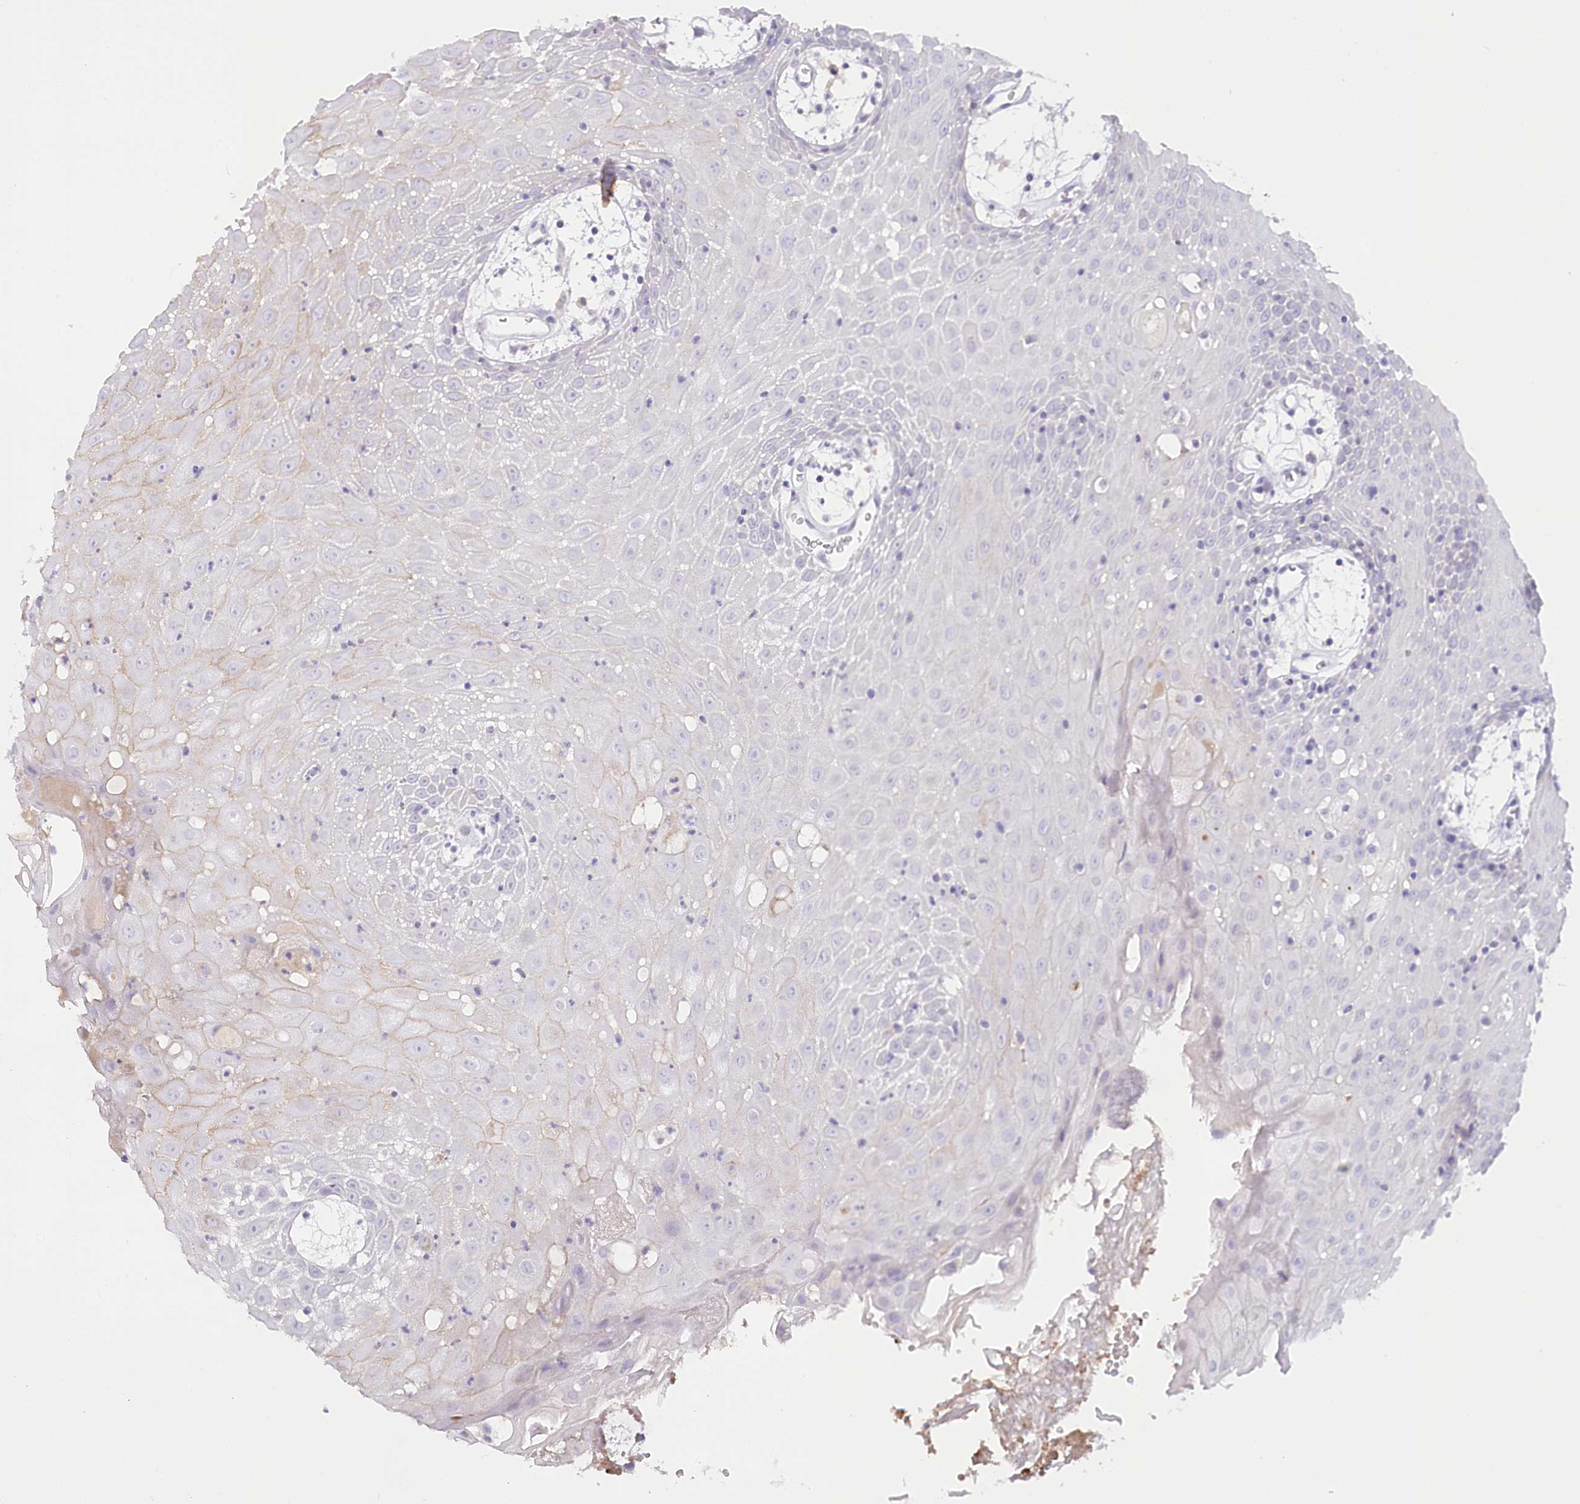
{"staining": {"intensity": "negative", "quantity": "none", "location": "none"}, "tissue": "oral mucosa", "cell_type": "Squamous epithelial cells", "image_type": "normal", "snomed": [{"axis": "morphology", "description": "Normal tissue, NOS"}, {"axis": "topography", "description": "Skeletal muscle"}, {"axis": "topography", "description": "Oral tissue"}, {"axis": "topography", "description": "Salivary gland"}, {"axis": "topography", "description": "Peripheral nerve tissue"}], "caption": "Immunohistochemistry of unremarkable oral mucosa demonstrates no staining in squamous epithelial cells. (DAB IHC, high magnification).", "gene": "MYOZ1", "patient": {"sex": "male", "age": 54}}